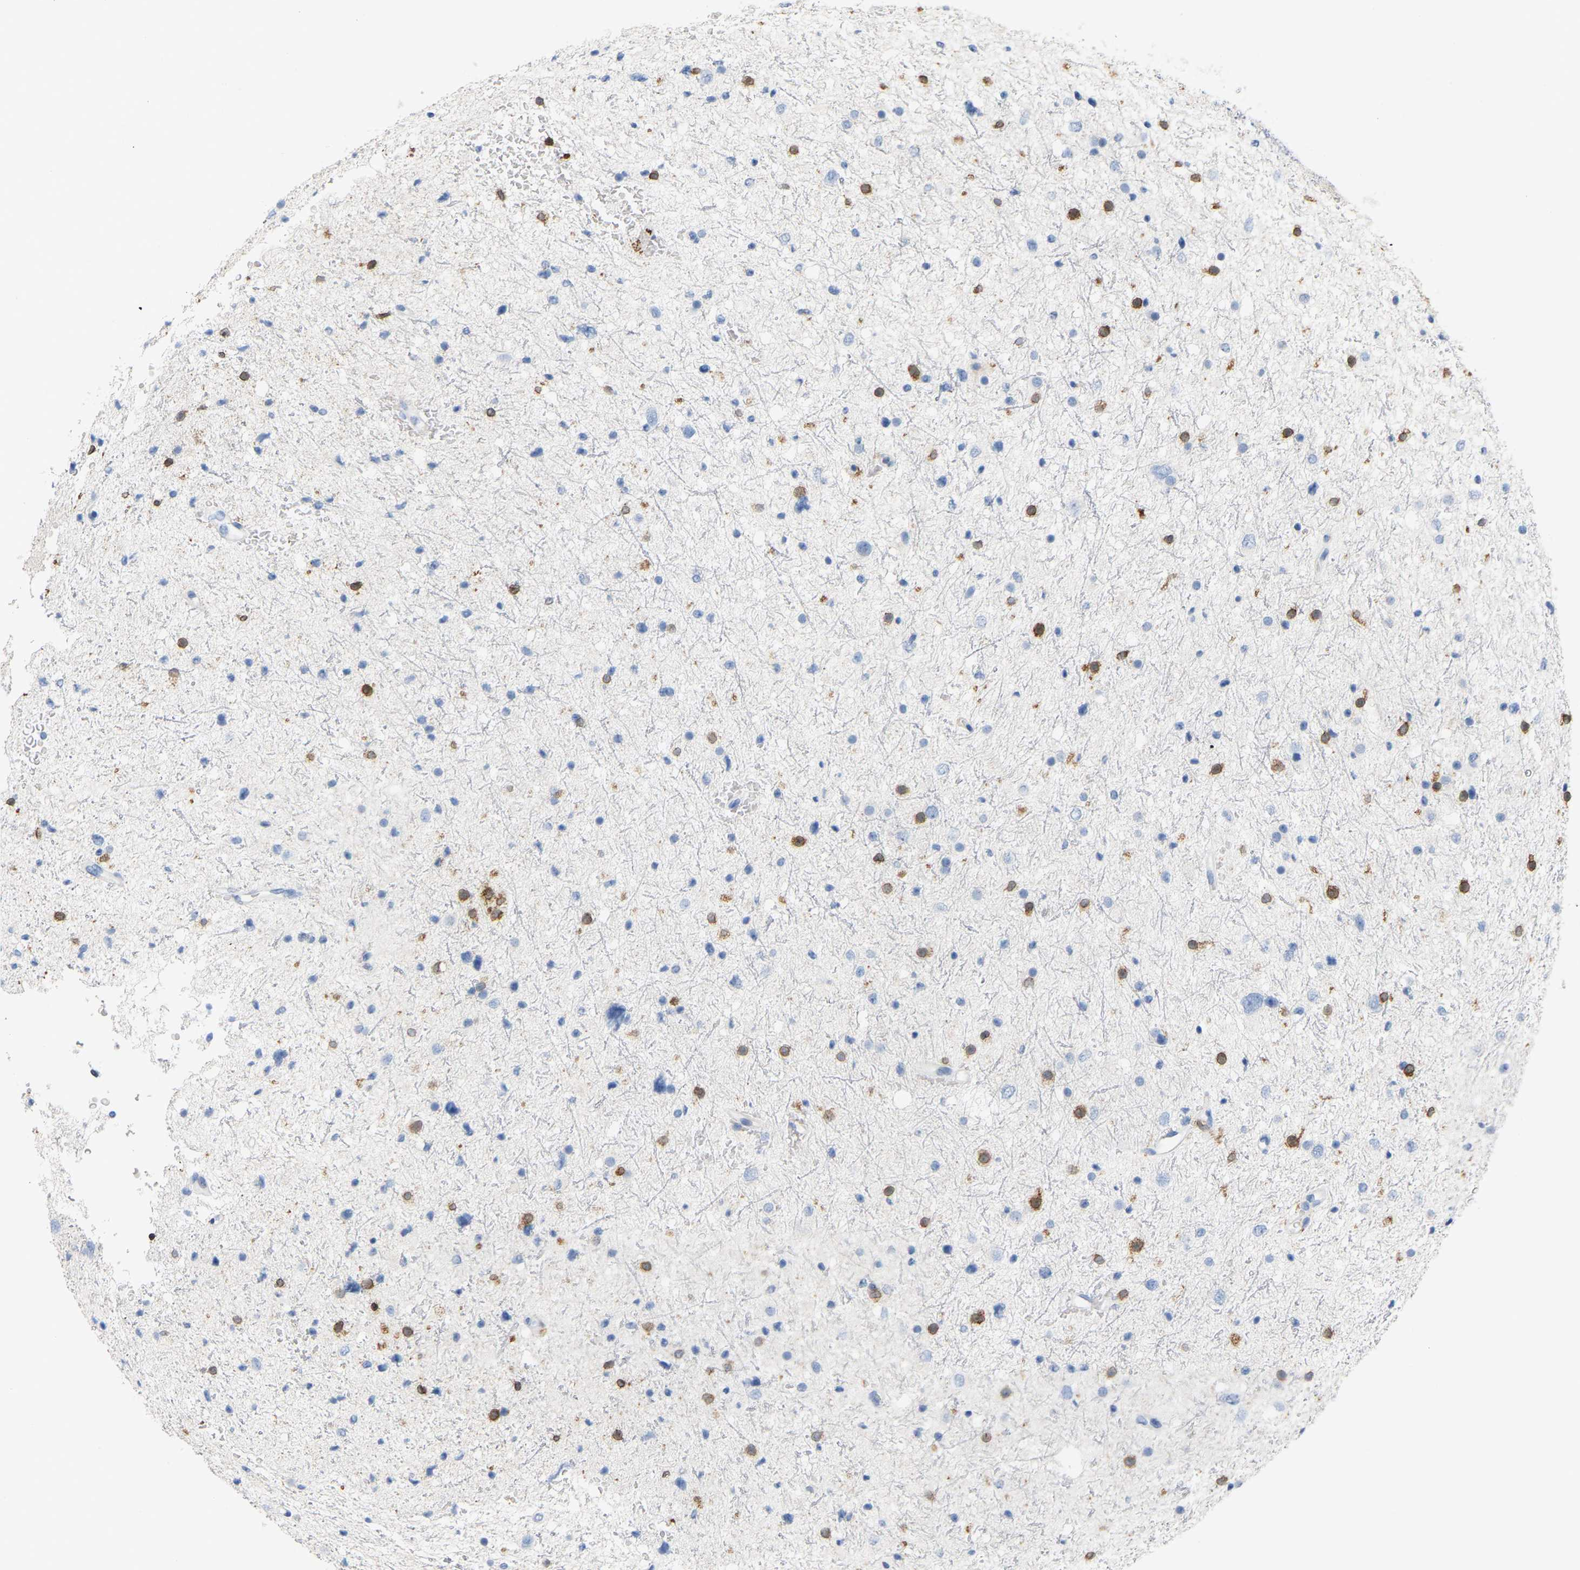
{"staining": {"intensity": "negative", "quantity": "none", "location": "none"}, "tissue": "glioma", "cell_type": "Tumor cells", "image_type": "cancer", "snomed": [{"axis": "morphology", "description": "Glioma, malignant, Low grade"}, {"axis": "topography", "description": "Brain"}], "caption": "Histopathology image shows no significant protein expression in tumor cells of low-grade glioma (malignant). (DAB (3,3'-diaminobenzidine) immunohistochemistry, high magnification).", "gene": "PTGS1", "patient": {"sex": "female", "age": 37}}